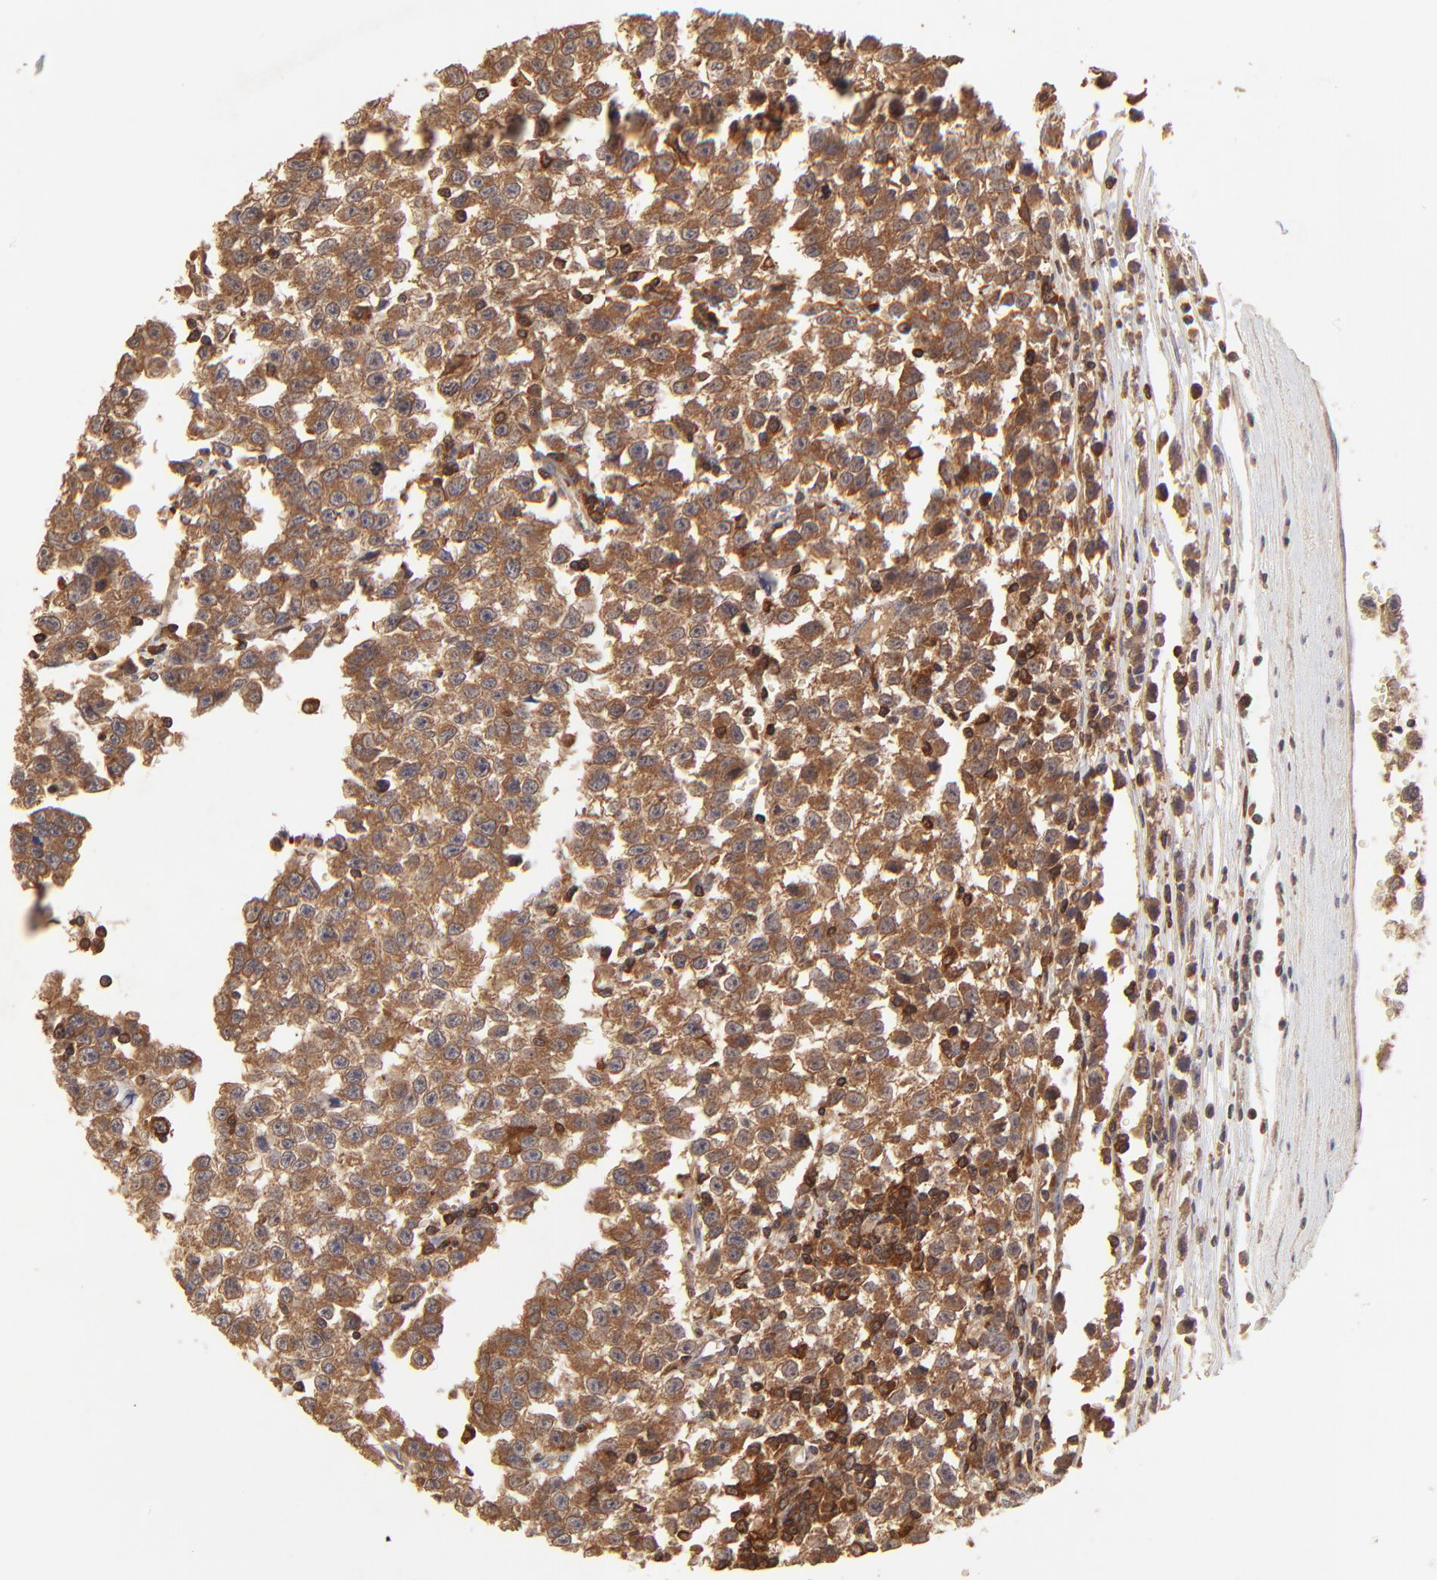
{"staining": {"intensity": "strong", "quantity": ">75%", "location": "cytoplasmic/membranous"}, "tissue": "testis cancer", "cell_type": "Tumor cells", "image_type": "cancer", "snomed": [{"axis": "morphology", "description": "Seminoma, NOS"}, {"axis": "topography", "description": "Testis"}], "caption": "There is high levels of strong cytoplasmic/membranous positivity in tumor cells of seminoma (testis), as demonstrated by immunohistochemical staining (brown color).", "gene": "STON2", "patient": {"sex": "male", "age": 35}}